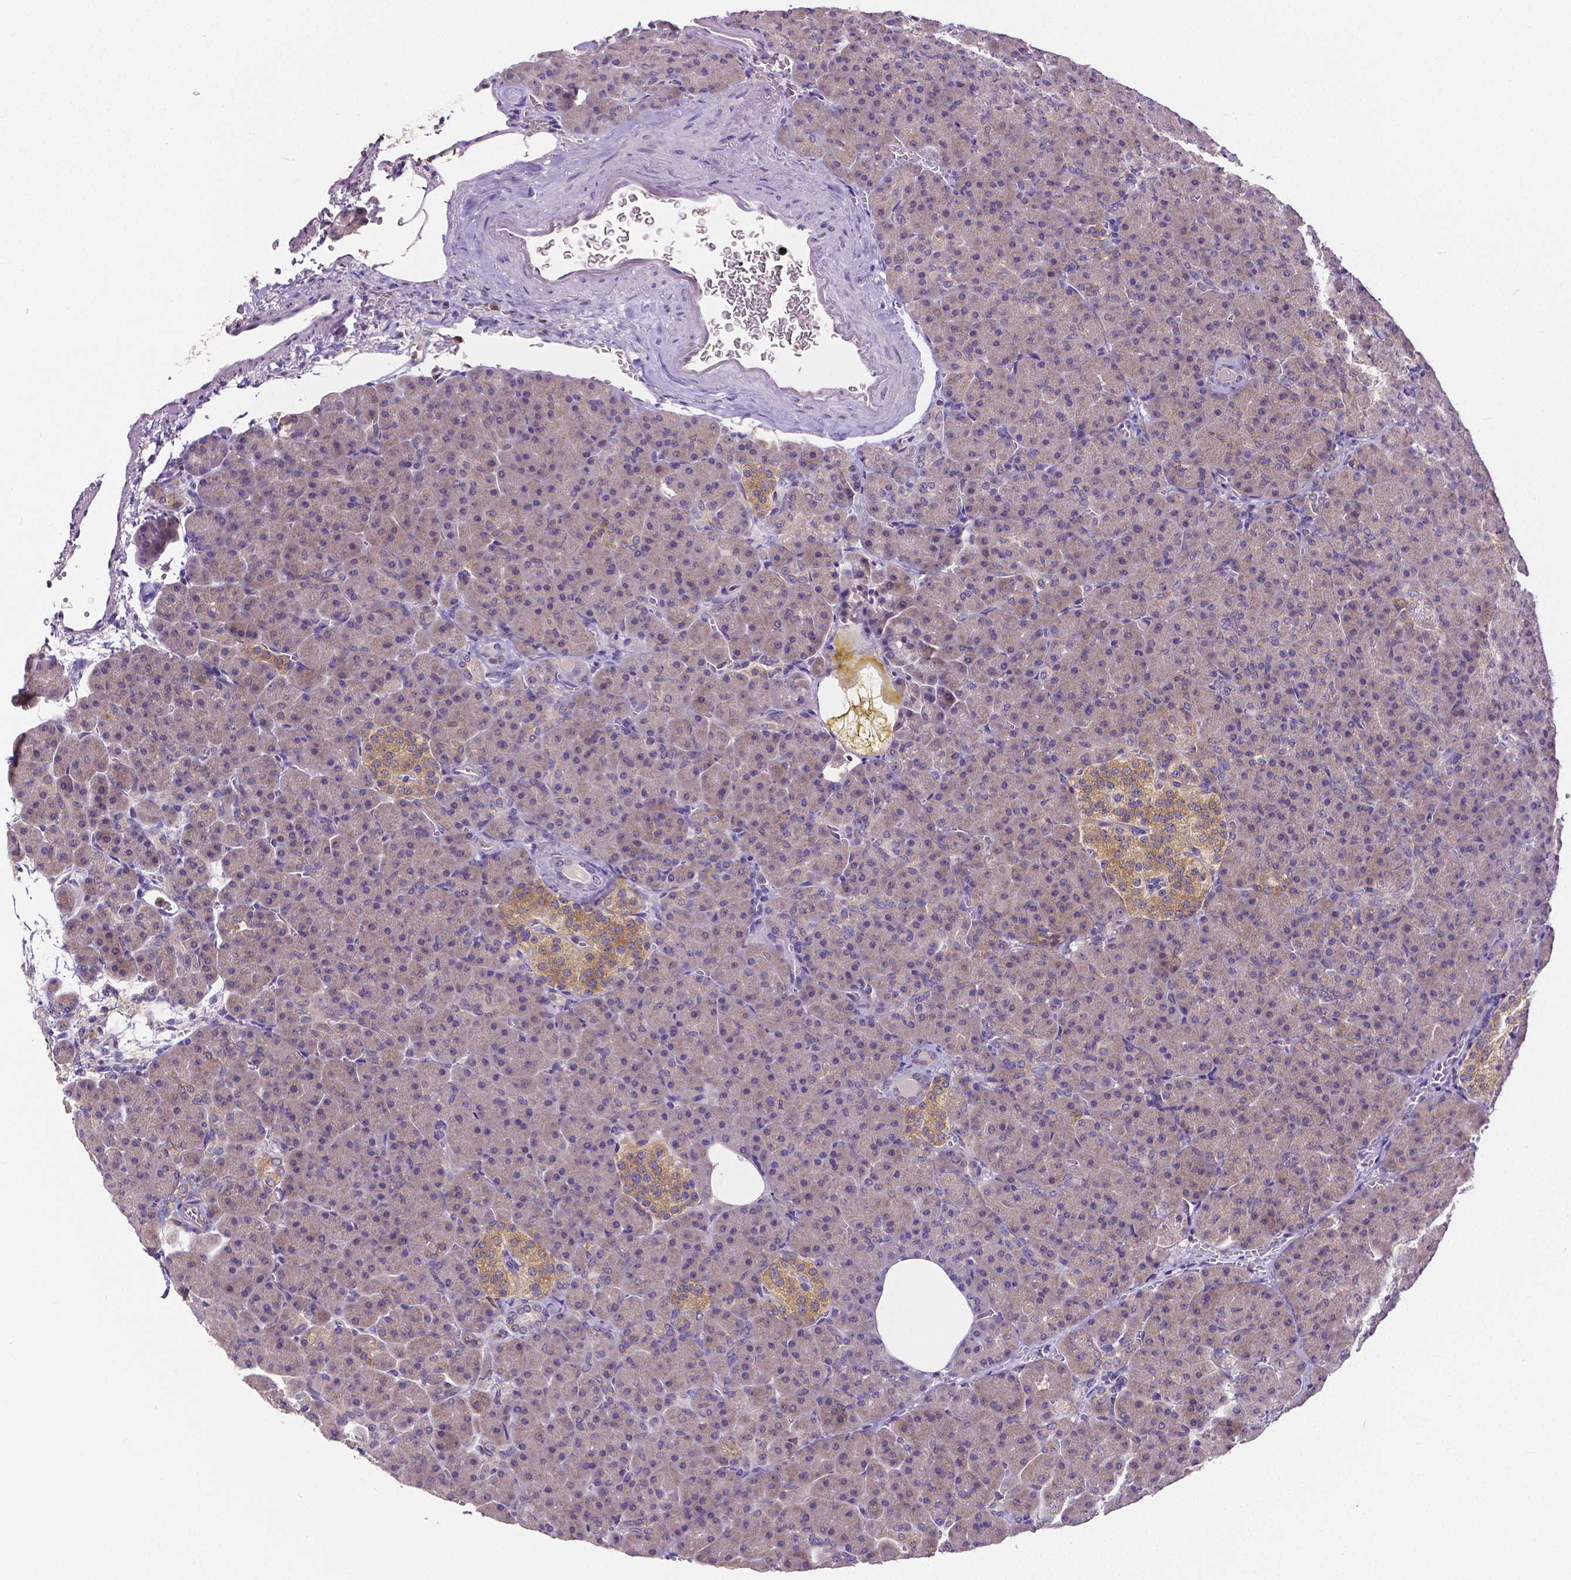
{"staining": {"intensity": "weak", "quantity": "25%-75%", "location": "cytoplasmic/membranous"}, "tissue": "pancreas", "cell_type": "Exocrine glandular cells", "image_type": "normal", "snomed": [{"axis": "morphology", "description": "Normal tissue, NOS"}, {"axis": "topography", "description": "Pancreas"}], "caption": "Protein staining reveals weak cytoplasmic/membranous positivity in approximately 25%-75% of exocrine glandular cells in unremarkable pancreas.", "gene": "DICER1", "patient": {"sex": "female", "age": 74}}